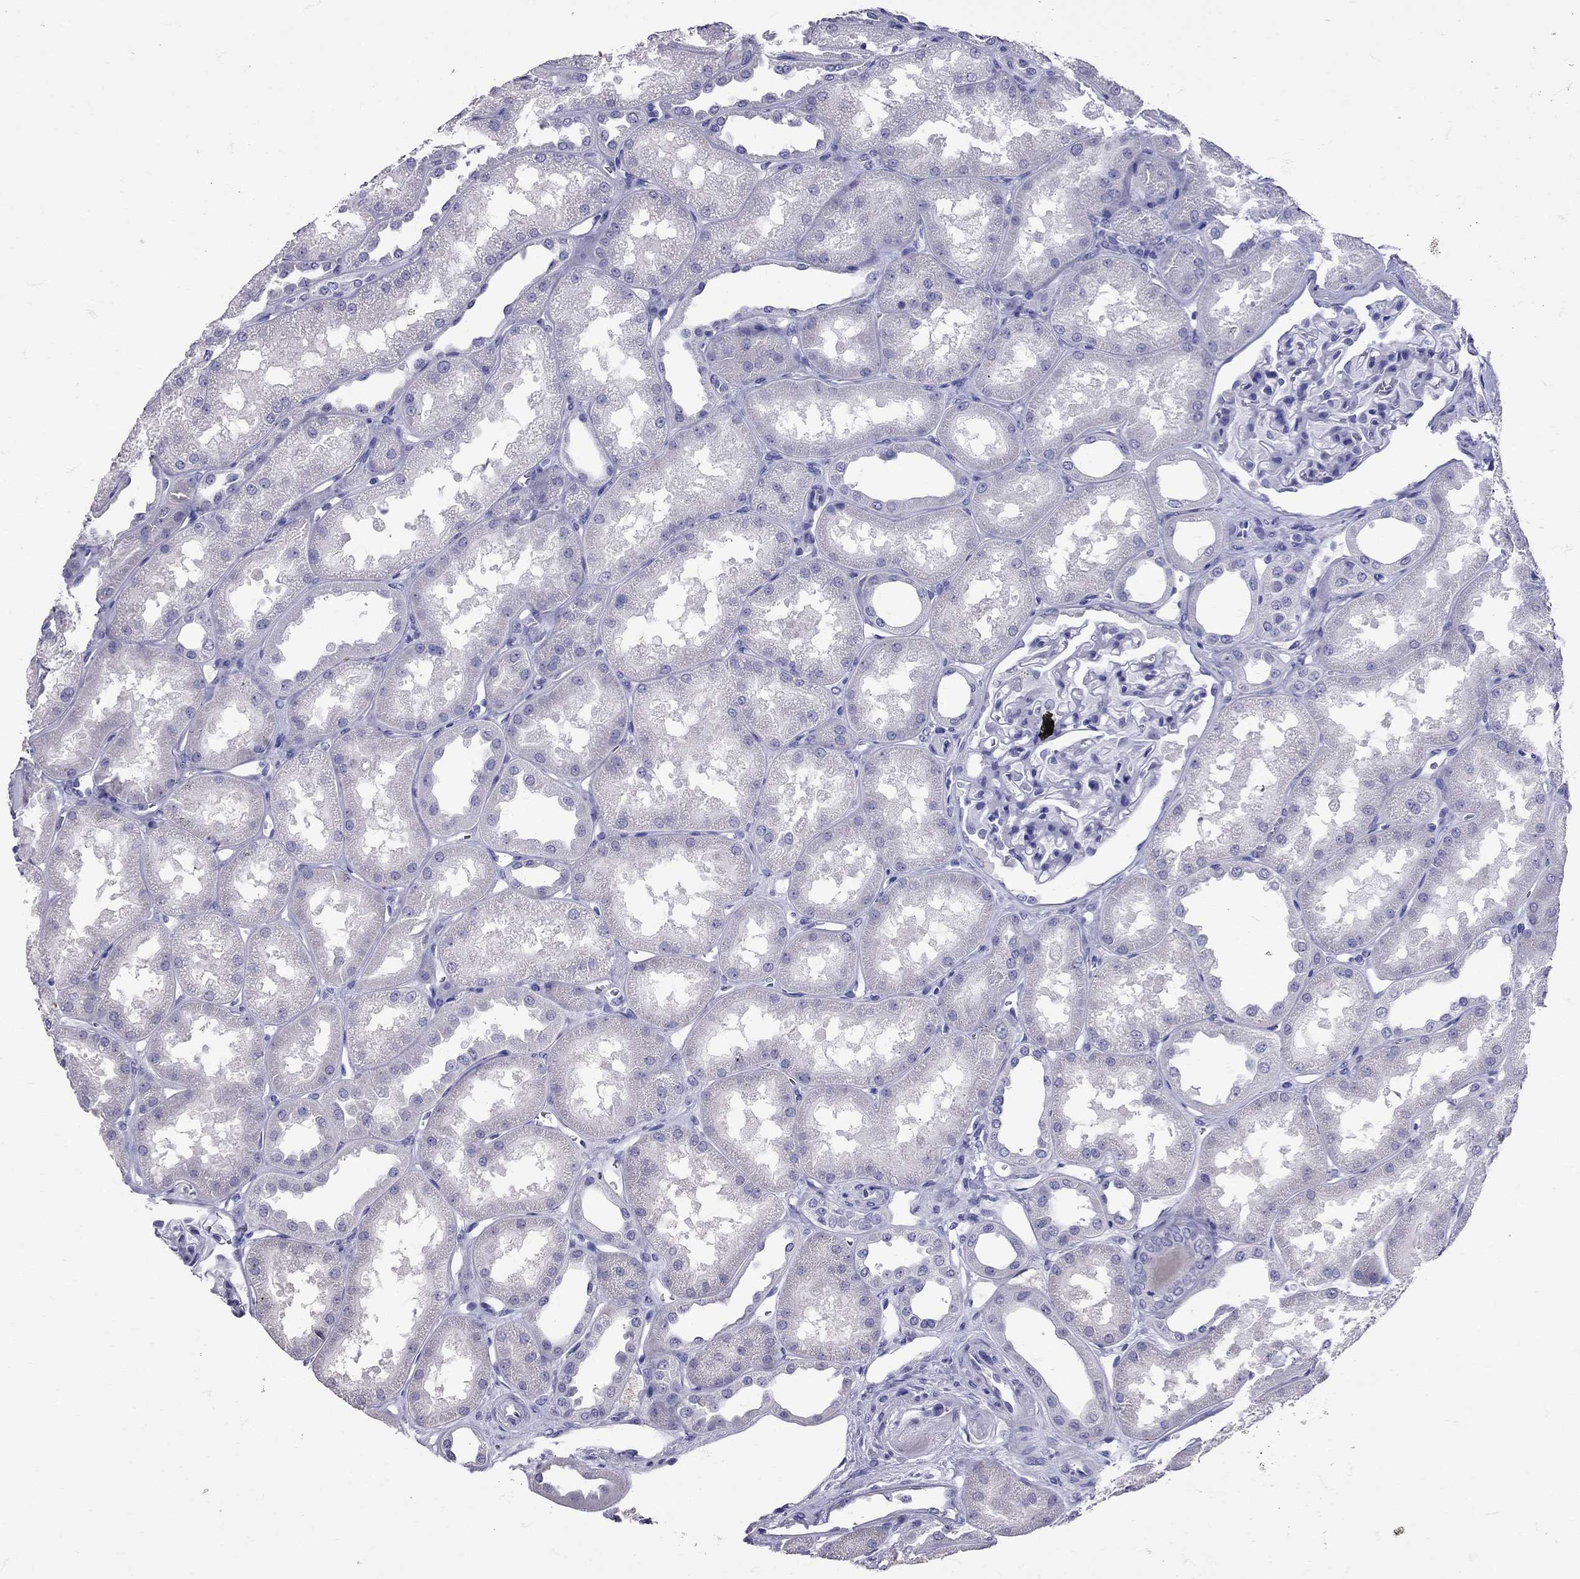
{"staining": {"intensity": "negative", "quantity": "none", "location": "none"}, "tissue": "kidney", "cell_type": "Cells in glomeruli", "image_type": "normal", "snomed": [{"axis": "morphology", "description": "Normal tissue, NOS"}, {"axis": "topography", "description": "Kidney"}], "caption": "This is a image of IHC staining of normal kidney, which shows no positivity in cells in glomeruli.", "gene": "TBR1", "patient": {"sex": "male", "age": 61}}